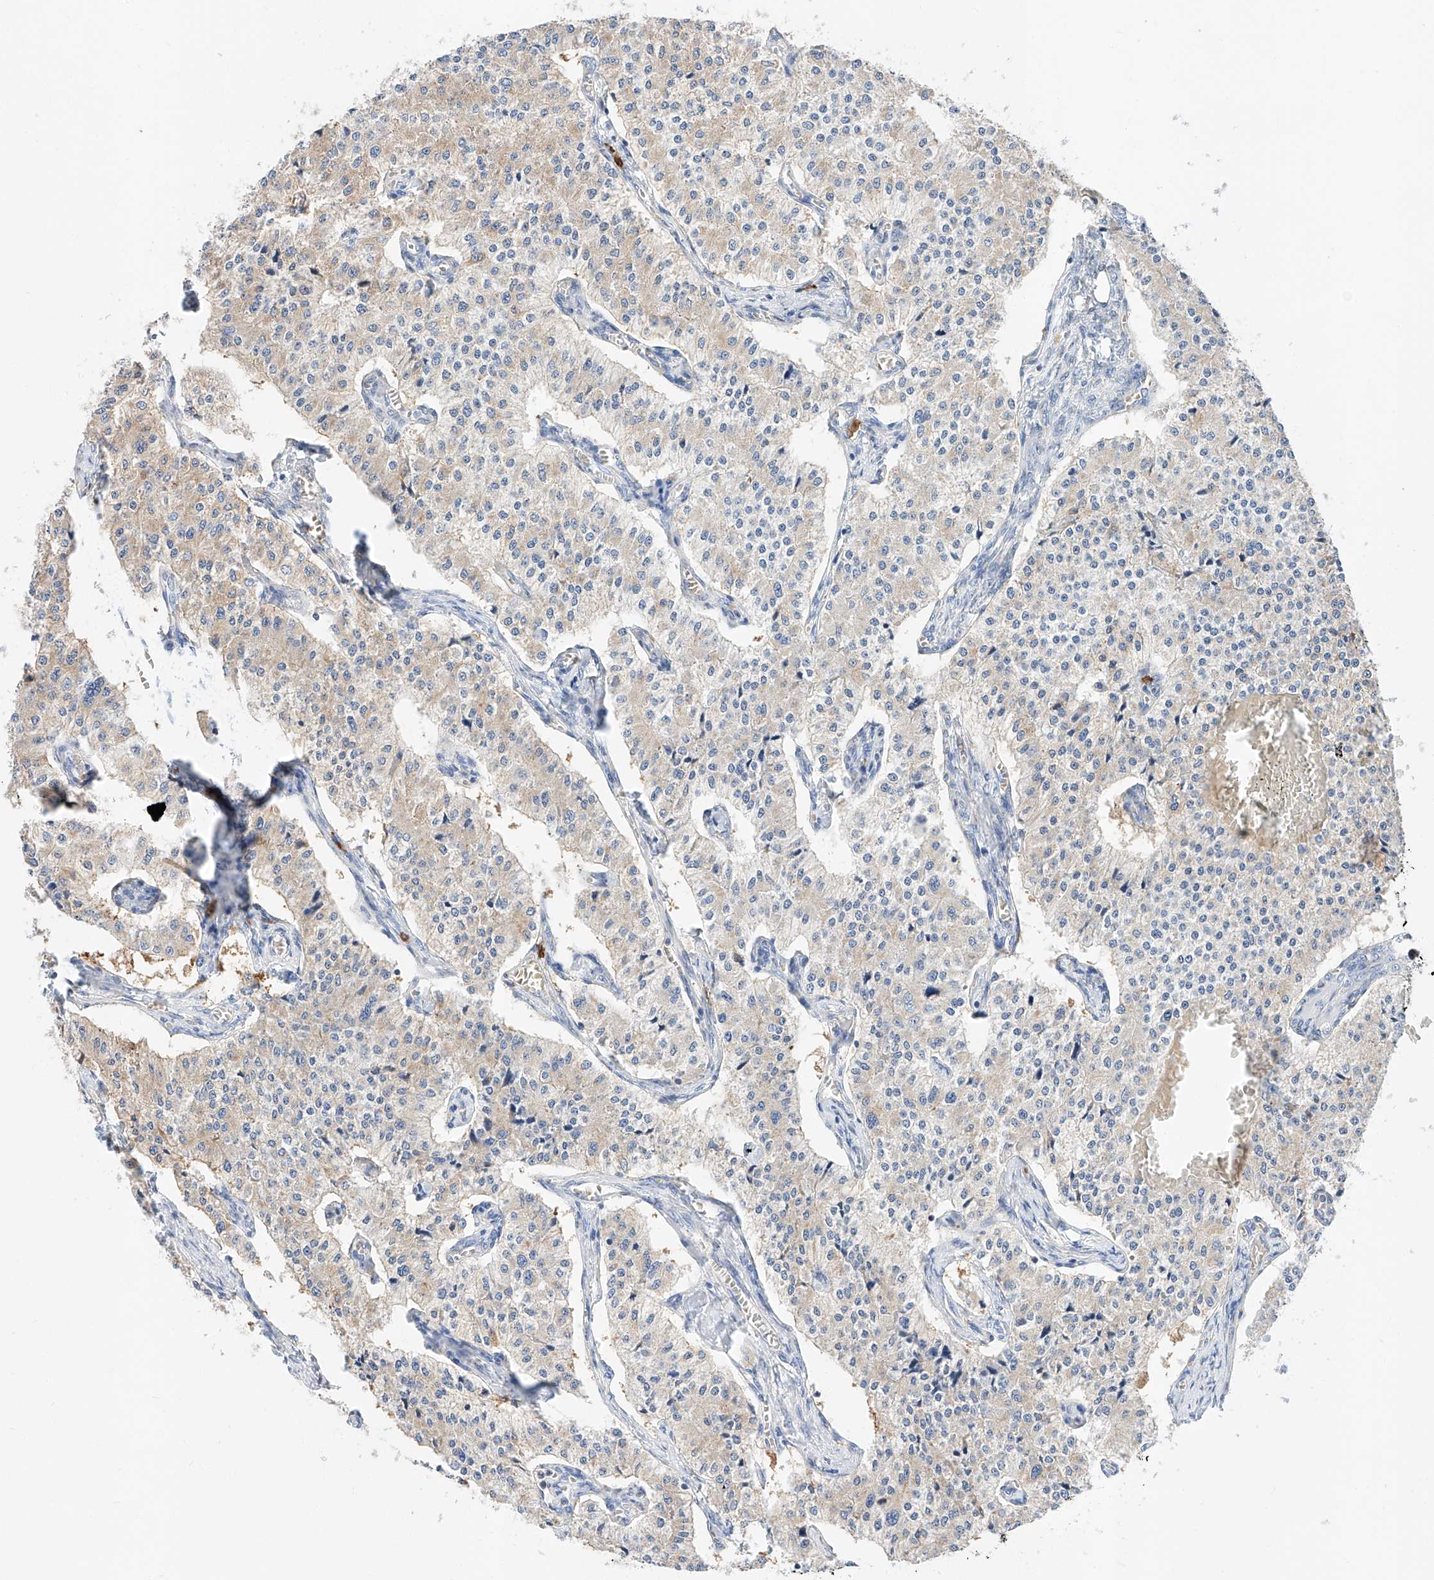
{"staining": {"intensity": "weak", "quantity": "25%-75%", "location": "cytoplasmic/membranous"}, "tissue": "carcinoid", "cell_type": "Tumor cells", "image_type": "cancer", "snomed": [{"axis": "morphology", "description": "Carcinoid, malignant, NOS"}, {"axis": "topography", "description": "Colon"}], "caption": "A brown stain shows weak cytoplasmic/membranous staining of a protein in carcinoid tumor cells.", "gene": "GLMN", "patient": {"sex": "female", "age": 52}}